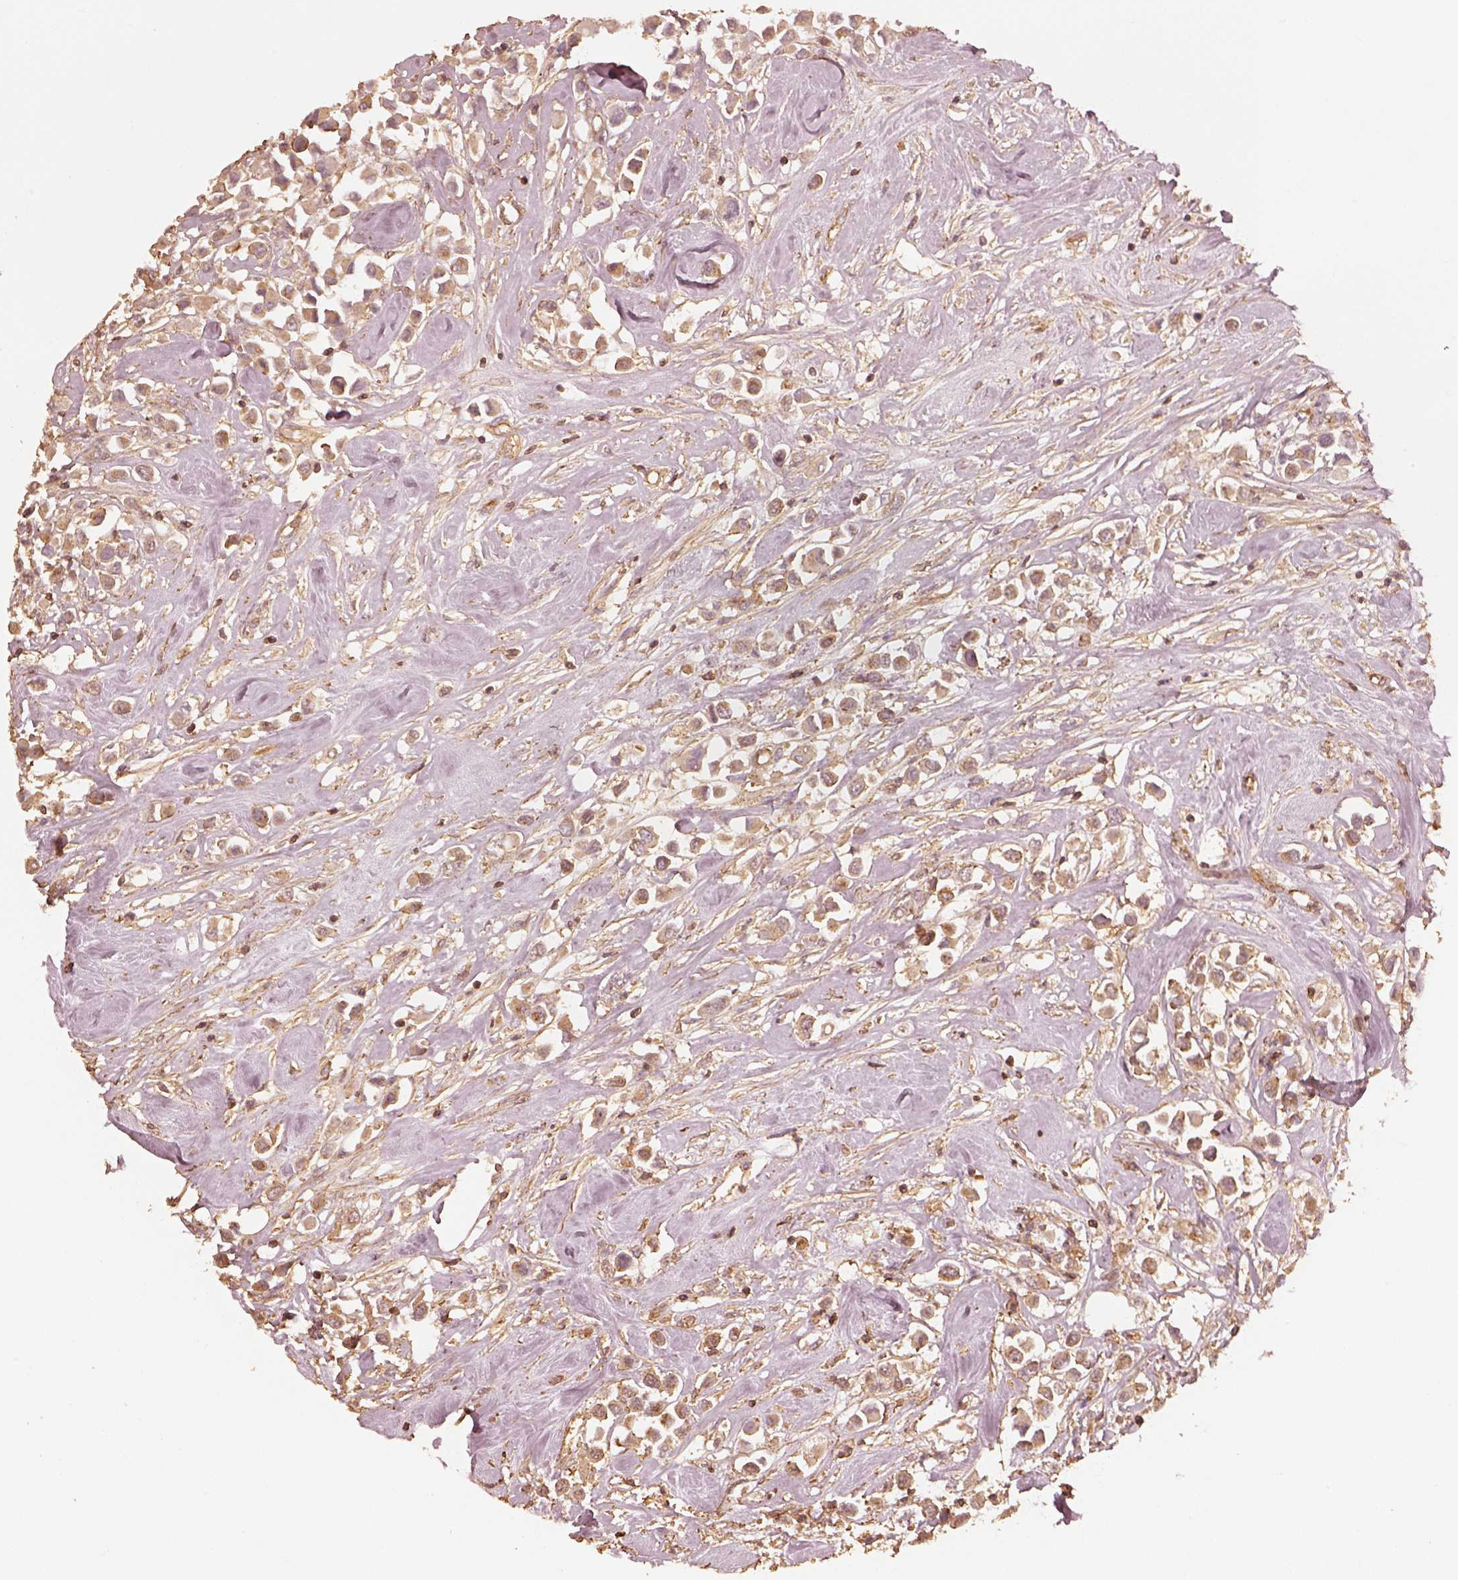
{"staining": {"intensity": "moderate", "quantity": ">75%", "location": "cytoplasmic/membranous"}, "tissue": "breast cancer", "cell_type": "Tumor cells", "image_type": "cancer", "snomed": [{"axis": "morphology", "description": "Duct carcinoma"}, {"axis": "topography", "description": "Breast"}], "caption": "Breast cancer stained for a protein exhibits moderate cytoplasmic/membranous positivity in tumor cells. The staining is performed using DAB brown chromogen to label protein expression. The nuclei are counter-stained blue using hematoxylin.", "gene": "WDR7", "patient": {"sex": "female", "age": 61}}